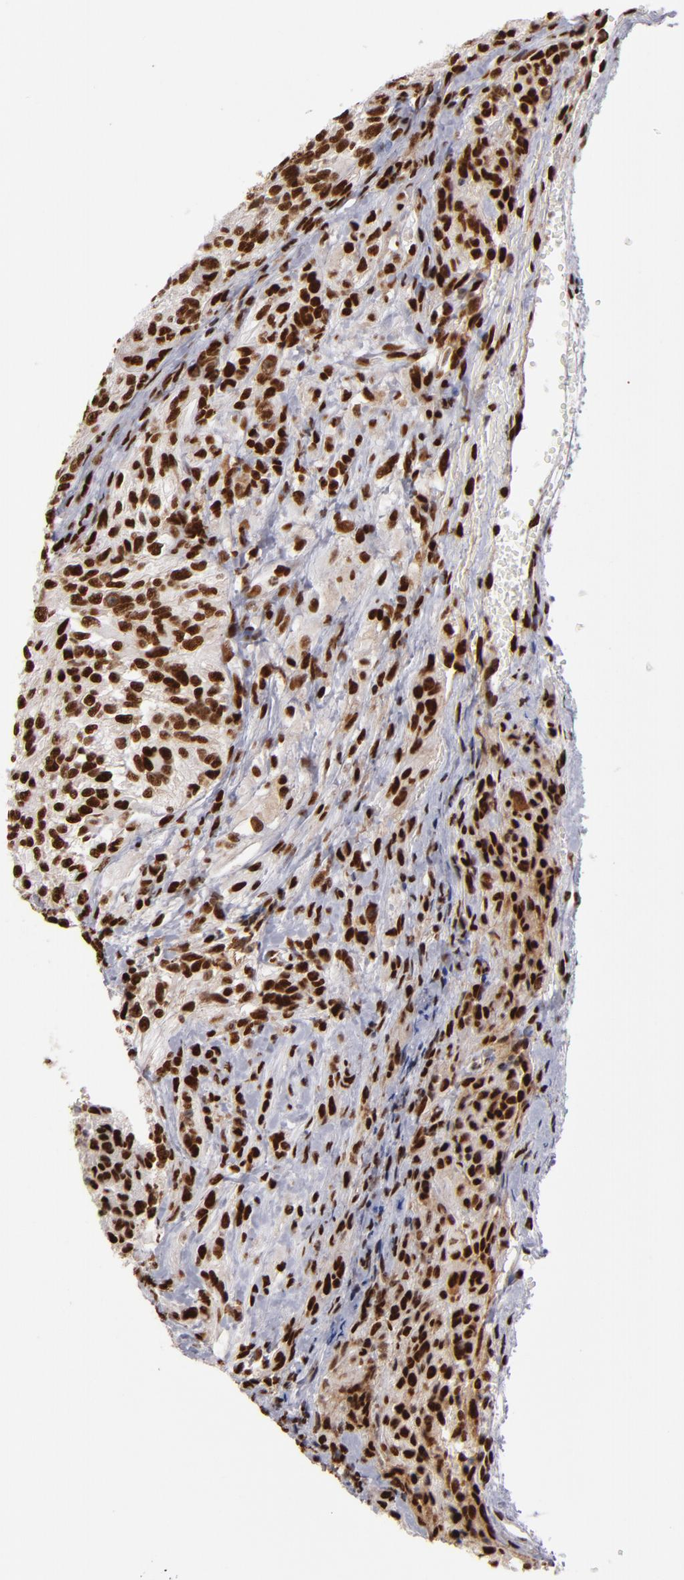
{"staining": {"intensity": "strong", "quantity": ">75%", "location": "nuclear"}, "tissue": "glioma", "cell_type": "Tumor cells", "image_type": "cancer", "snomed": [{"axis": "morphology", "description": "Normal tissue, NOS"}, {"axis": "morphology", "description": "Glioma, malignant, High grade"}, {"axis": "topography", "description": "Cerebral cortex"}], "caption": "Protein positivity by immunohistochemistry (IHC) shows strong nuclear expression in approximately >75% of tumor cells in high-grade glioma (malignant). (Stains: DAB (3,3'-diaminobenzidine) in brown, nuclei in blue, Microscopy: brightfield microscopy at high magnification).", "gene": "MRE11", "patient": {"sex": "male", "age": 56}}